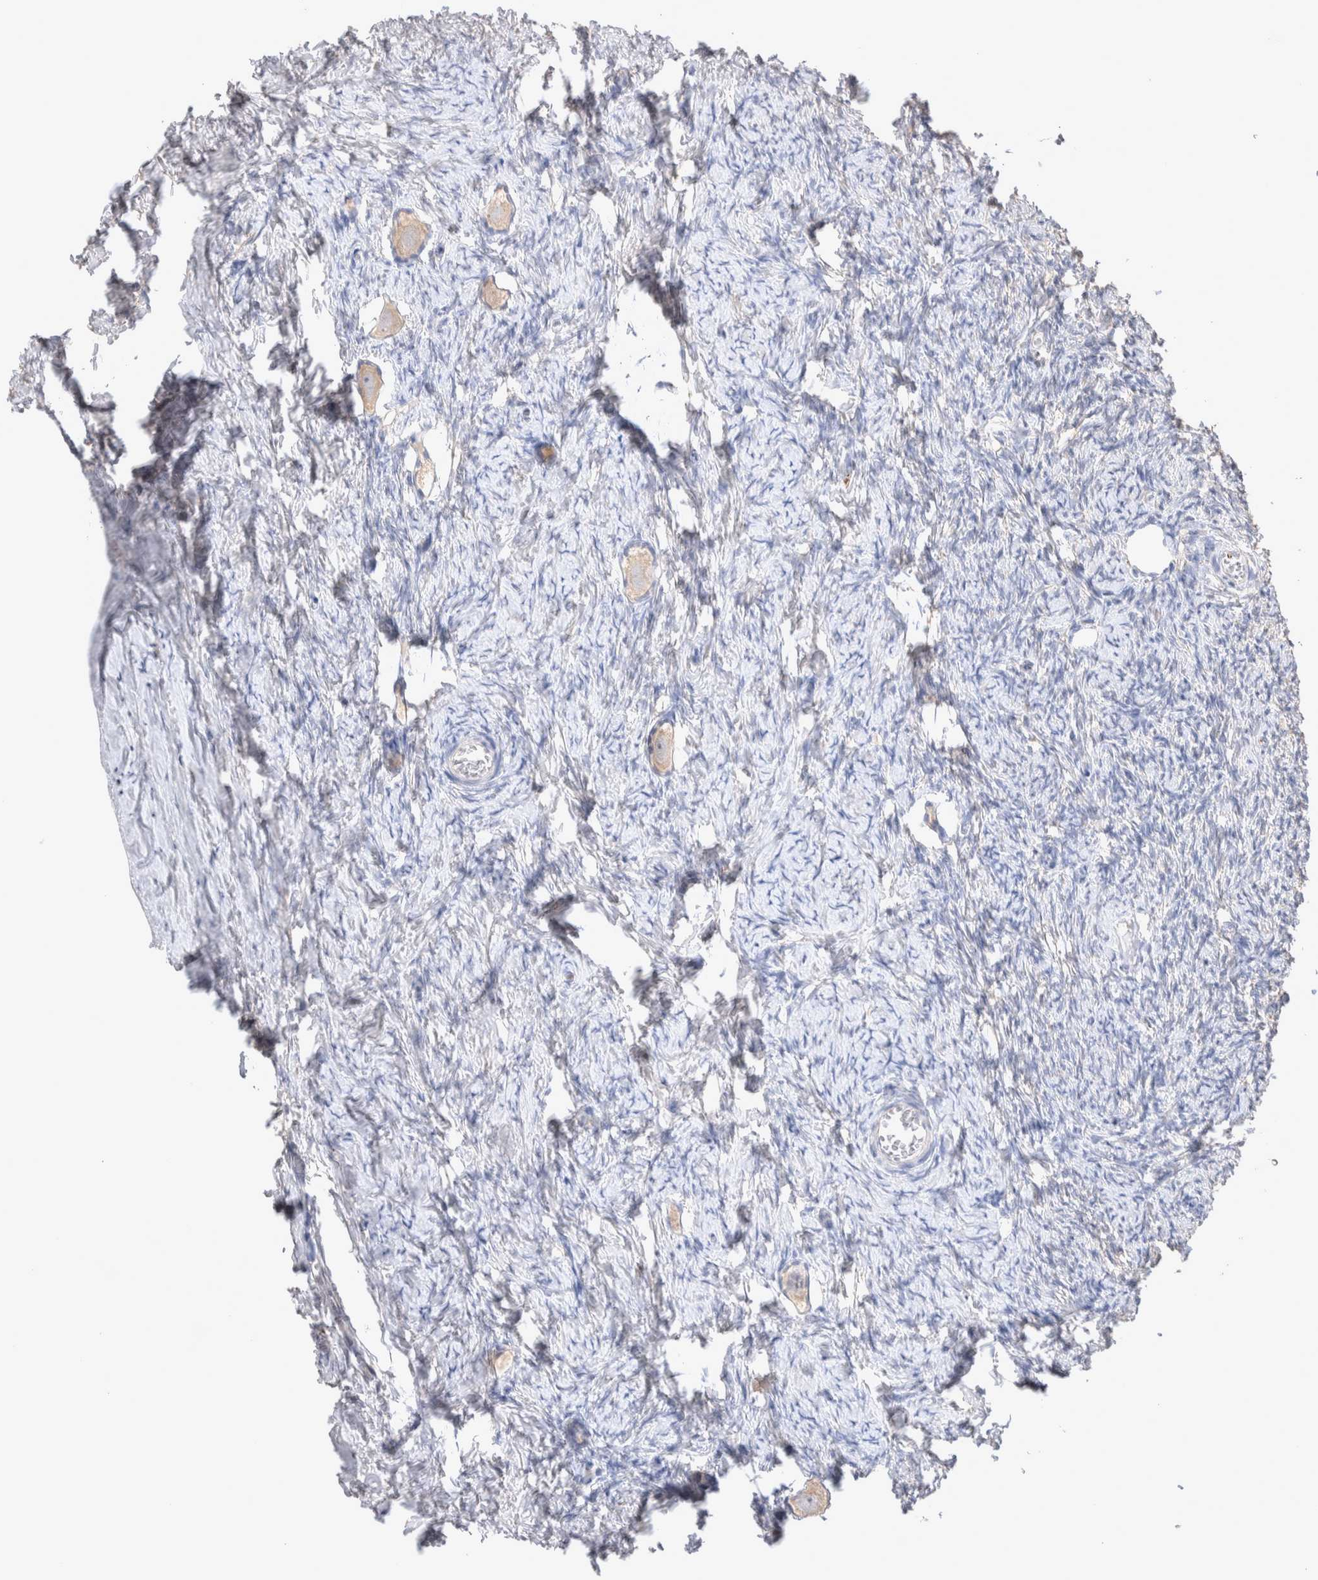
{"staining": {"intensity": "weak", "quantity": ">75%", "location": "cytoplasmic/membranous"}, "tissue": "ovary", "cell_type": "Follicle cells", "image_type": "normal", "snomed": [{"axis": "morphology", "description": "Normal tissue, NOS"}, {"axis": "topography", "description": "Ovary"}], "caption": "High-power microscopy captured an IHC histopathology image of unremarkable ovary, revealing weak cytoplasmic/membranous expression in about >75% of follicle cells.", "gene": "FFAR2", "patient": {"sex": "female", "age": 27}}